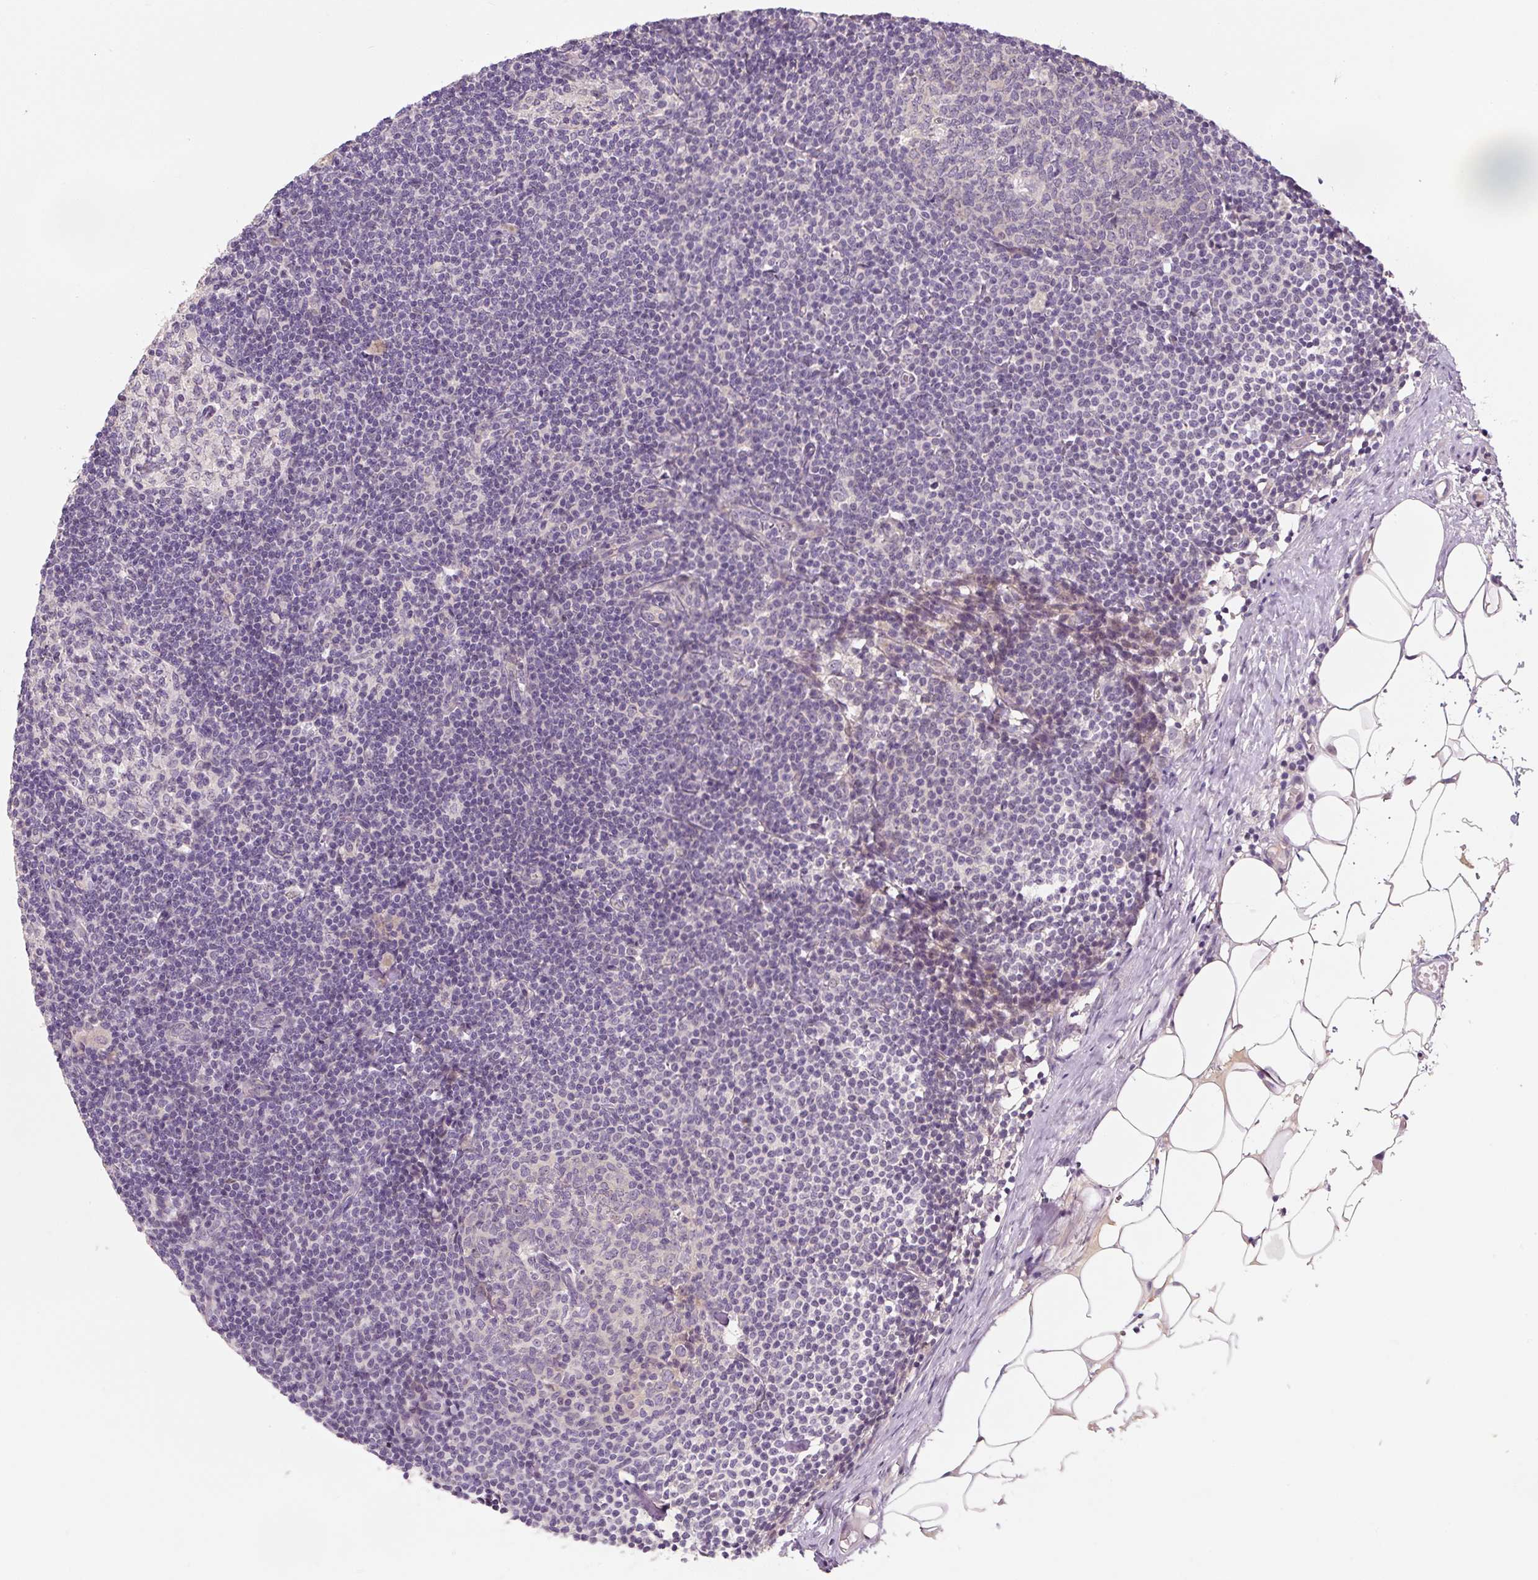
{"staining": {"intensity": "negative", "quantity": "none", "location": "none"}, "tissue": "lymph node", "cell_type": "Germinal center cells", "image_type": "normal", "snomed": [{"axis": "morphology", "description": "Normal tissue, NOS"}, {"axis": "topography", "description": "Lymph node"}], "caption": "Immunohistochemical staining of normal lymph node reveals no significant expression in germinal center cells.", "gene": "PWWP3B", "patient": {"sex": "male", "age": 49}}